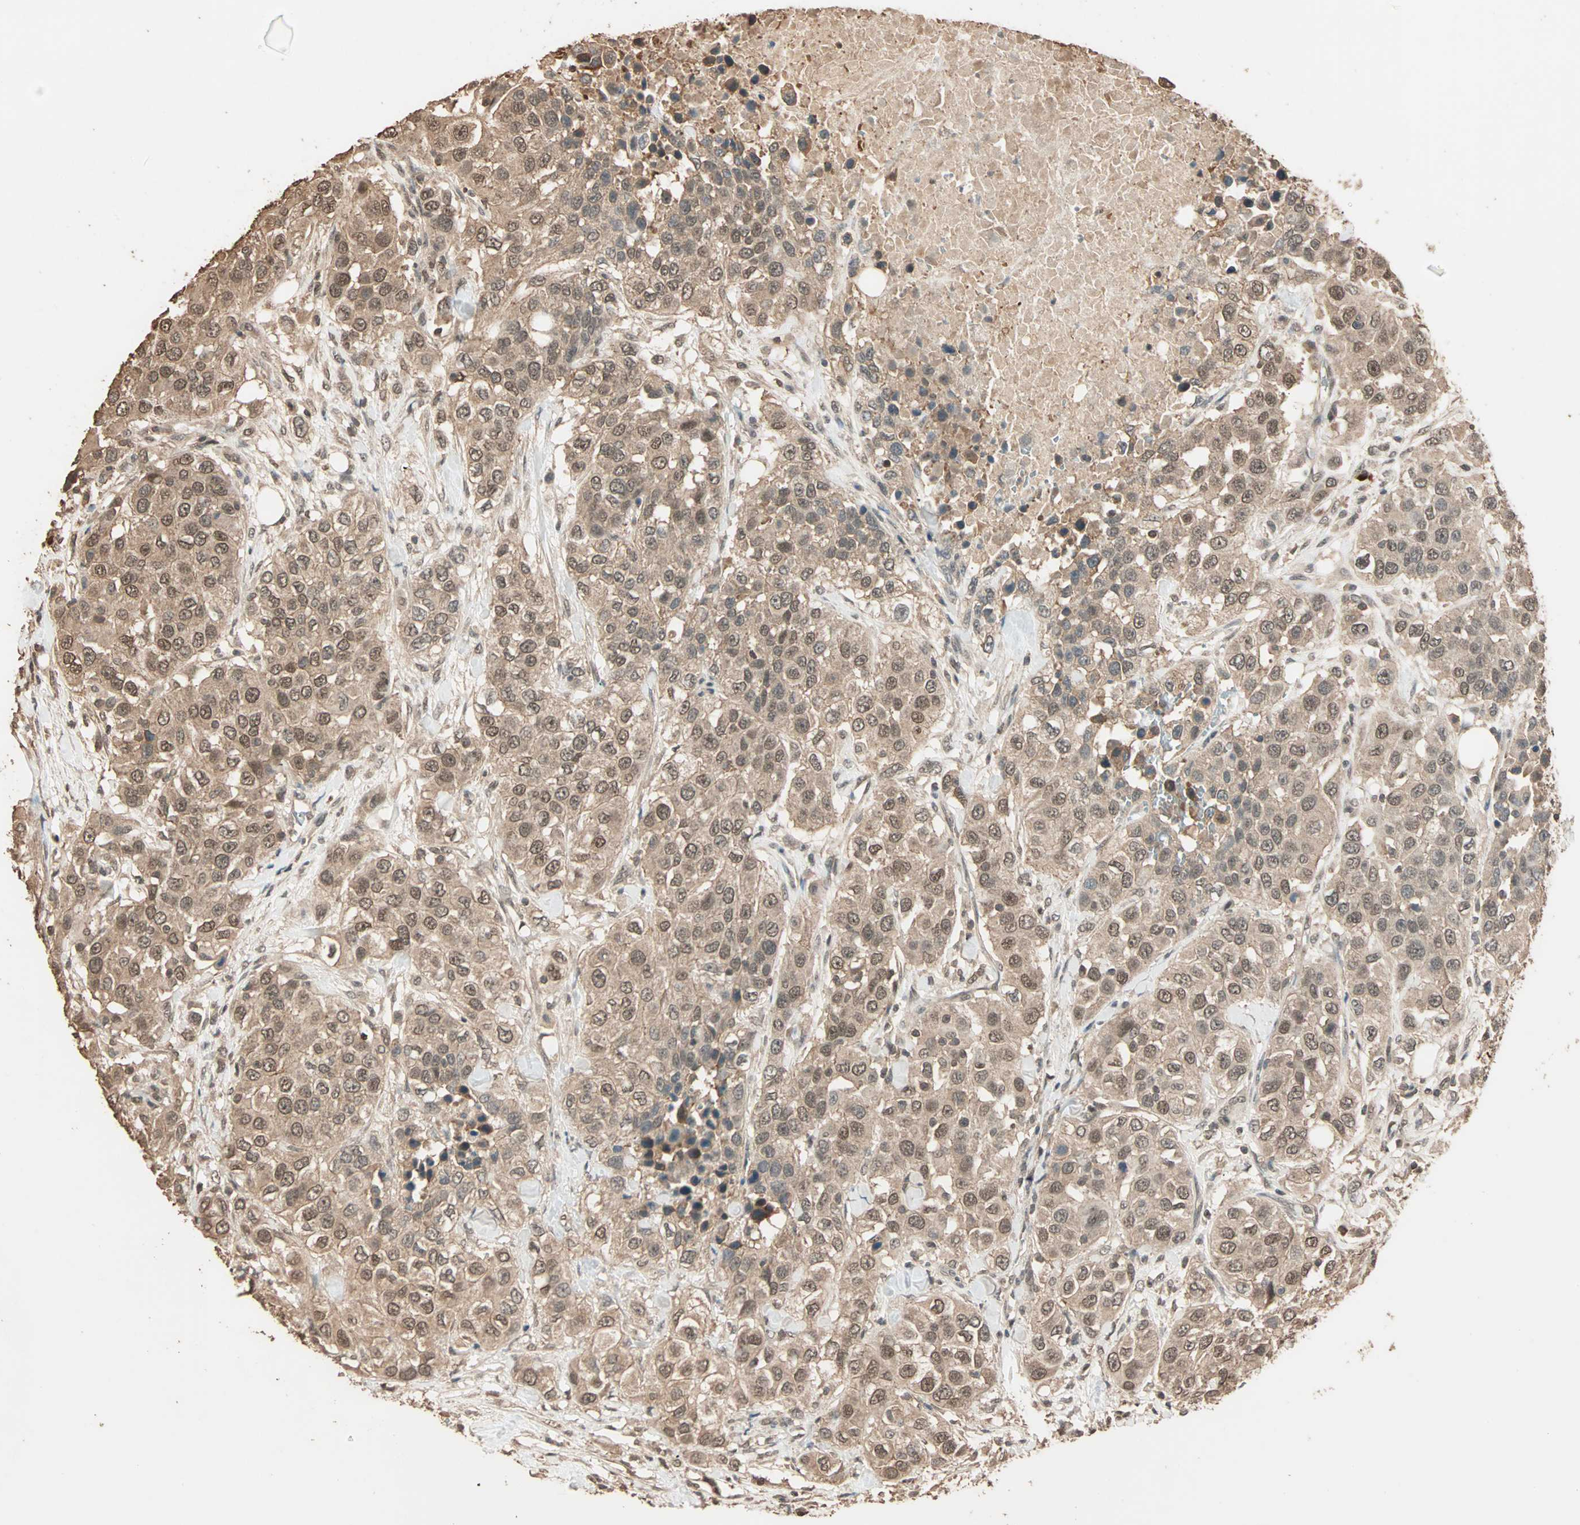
{"staining": {"intensity": "moderate", "quantity": ">75%", "location": "cytoplasmic/membranous,nuclear"}, "tissue": "urothelial cancer", "cell_type": "Tumor cells", "image_type": "cancer", "snomed": [{"axis": "morphology", "description": "Urothelial carcinoma, High grade"}, {"axis": "topography", "description": "Urinary bladder"}], "caption": "A brown stain labels moderate cytoplasmic/membranous and nuclear positivity of a protein in human high-grade urothelial carcinoma tumor cells. (DAB (3,3'-diaminobenzidine) IHC, brown staining for protein, blue staining for nuclei).", "gene": "ZBTB33", "patient": {"sex": "female", "age": 80}}